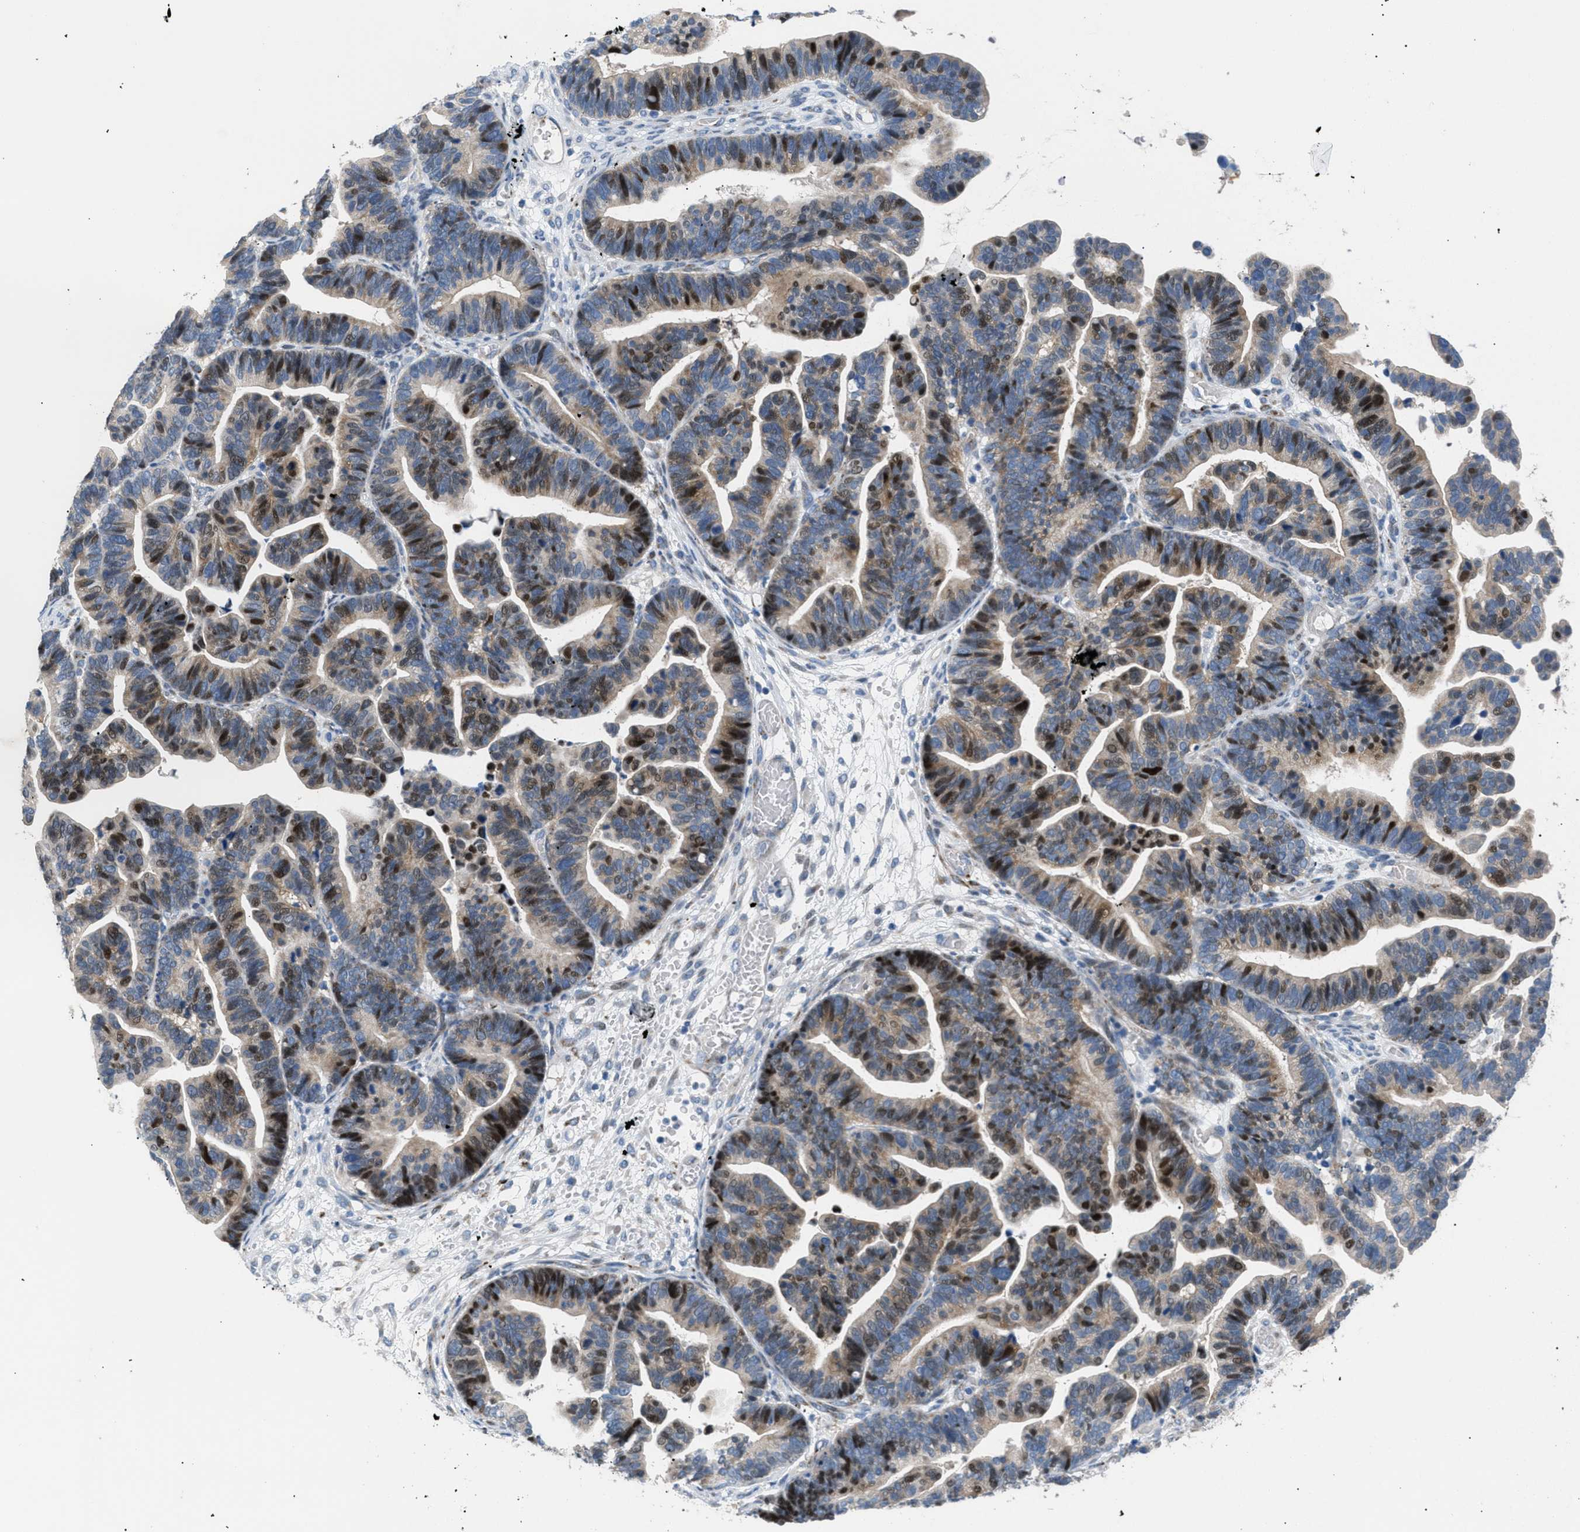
{"staining": {"intensity": "strong", "quantity": "25%-75%", "location": "nuclear"}, "tissue": "ovarian cancer", "cell_type": "Tumor cells", "image_type": "cancer", "snomed": [{"axis": "morphology", "description": "Cystadenocarcinoma, serous, NOS"}, {"axis": "topography", "description": "Ovary"}], "caption": "Ovarian serous cystadenocarcinoma stained with a protein marker reveals strong staining in tumor cells.", "gene": "ICA1", "patient": {"sex": "female", "age": 56}}